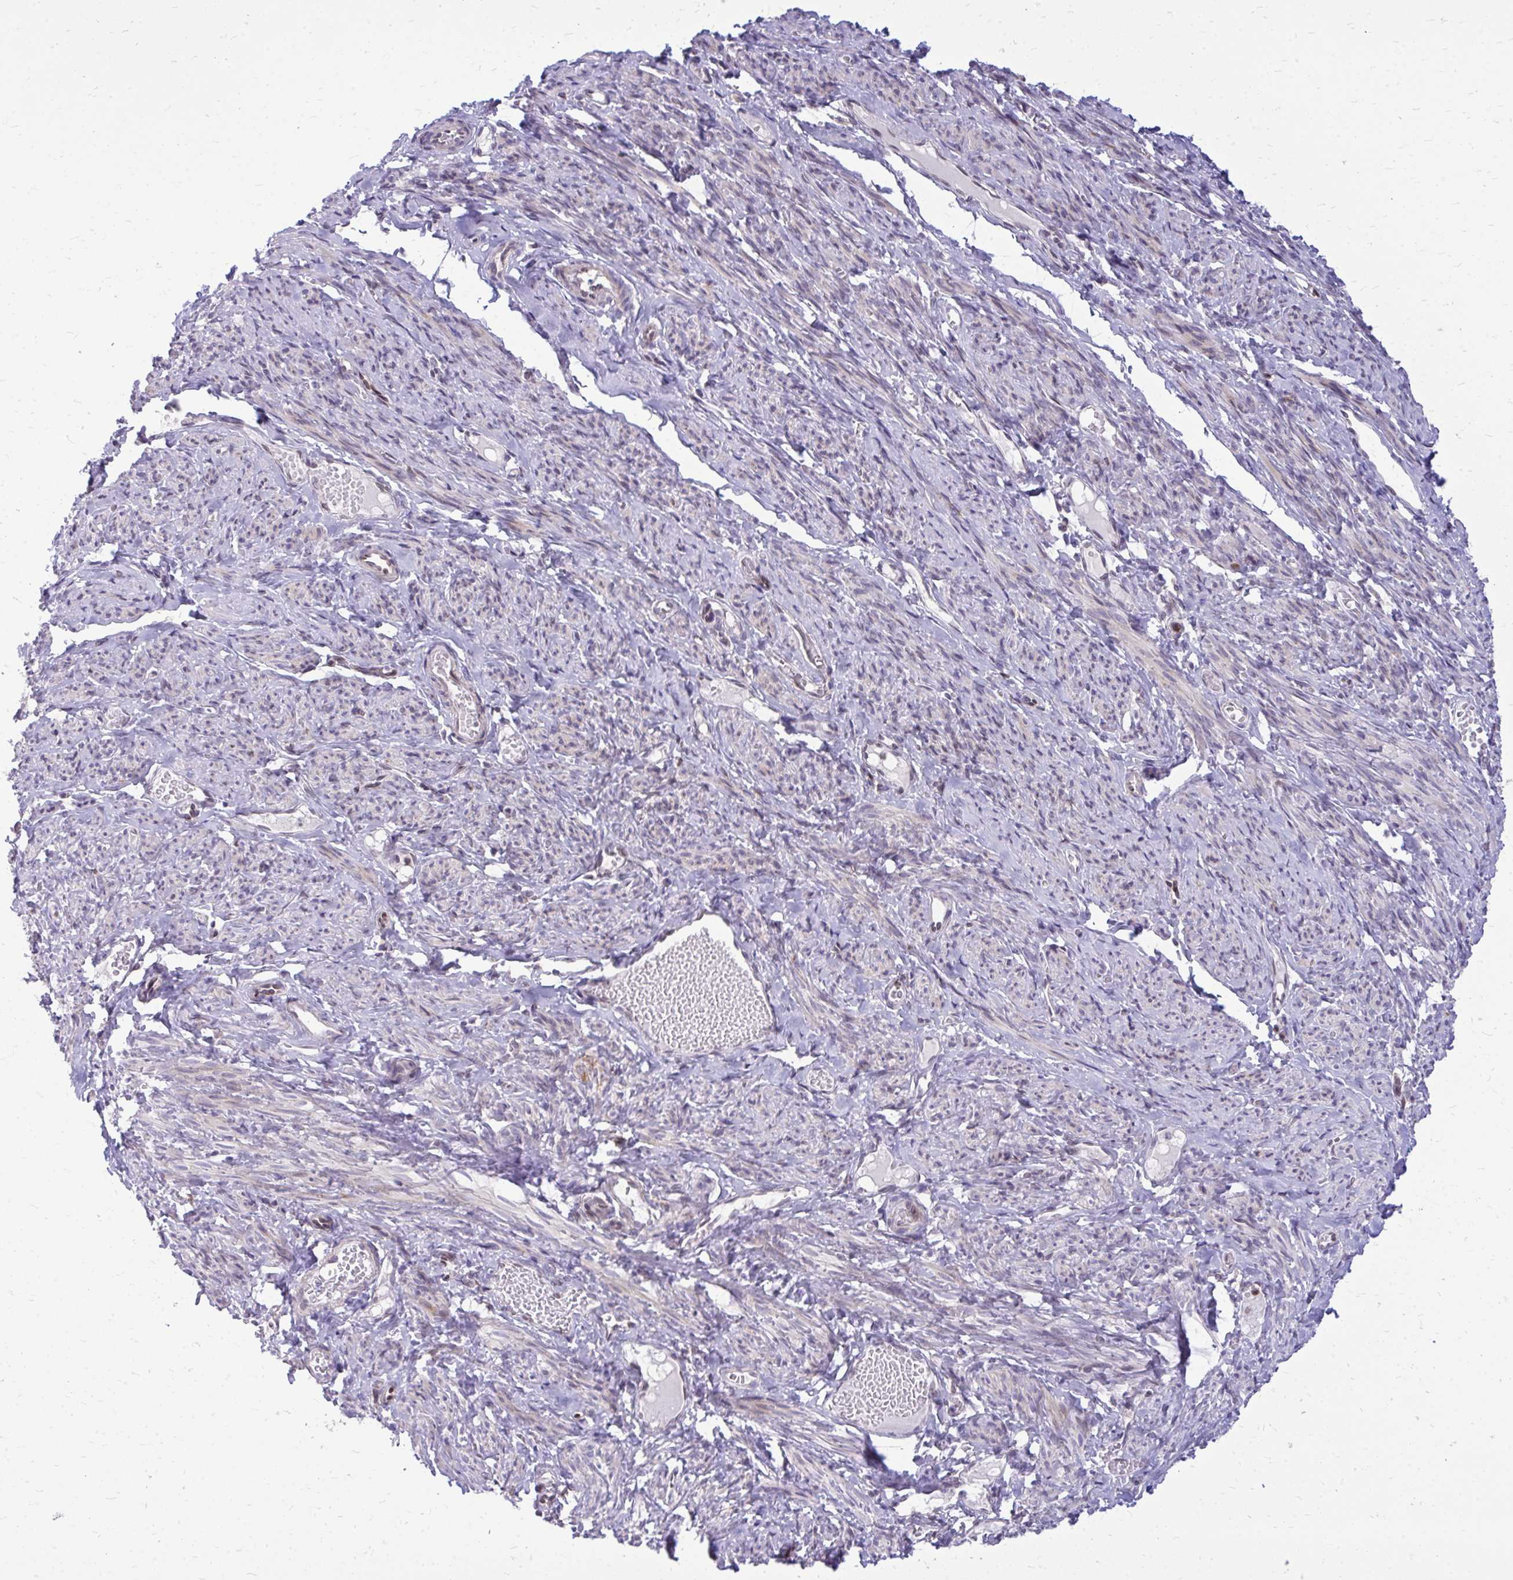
{"staining": {"intensity": "weak", "quantity": "<25%", "location": "cytoplasmic/membranous"}, "tissue": "smooth muscle", "cell_type": "Smooth muscle cells", "image_type": "normal", "snomed": [{"axis": "morphology", "description": "Normal tissue, NOS"}, {"axis": "topography", "description": "Smooth muscle"}], "caption": "DAB (3,3'-diaminobenzidine) immunohistochemical staining of normal human smooth muscle exhibits no significant staining in smooth muscle cells.", "gene": "RPS6KA2", "patient": {"sex": "female", "age": 65}}